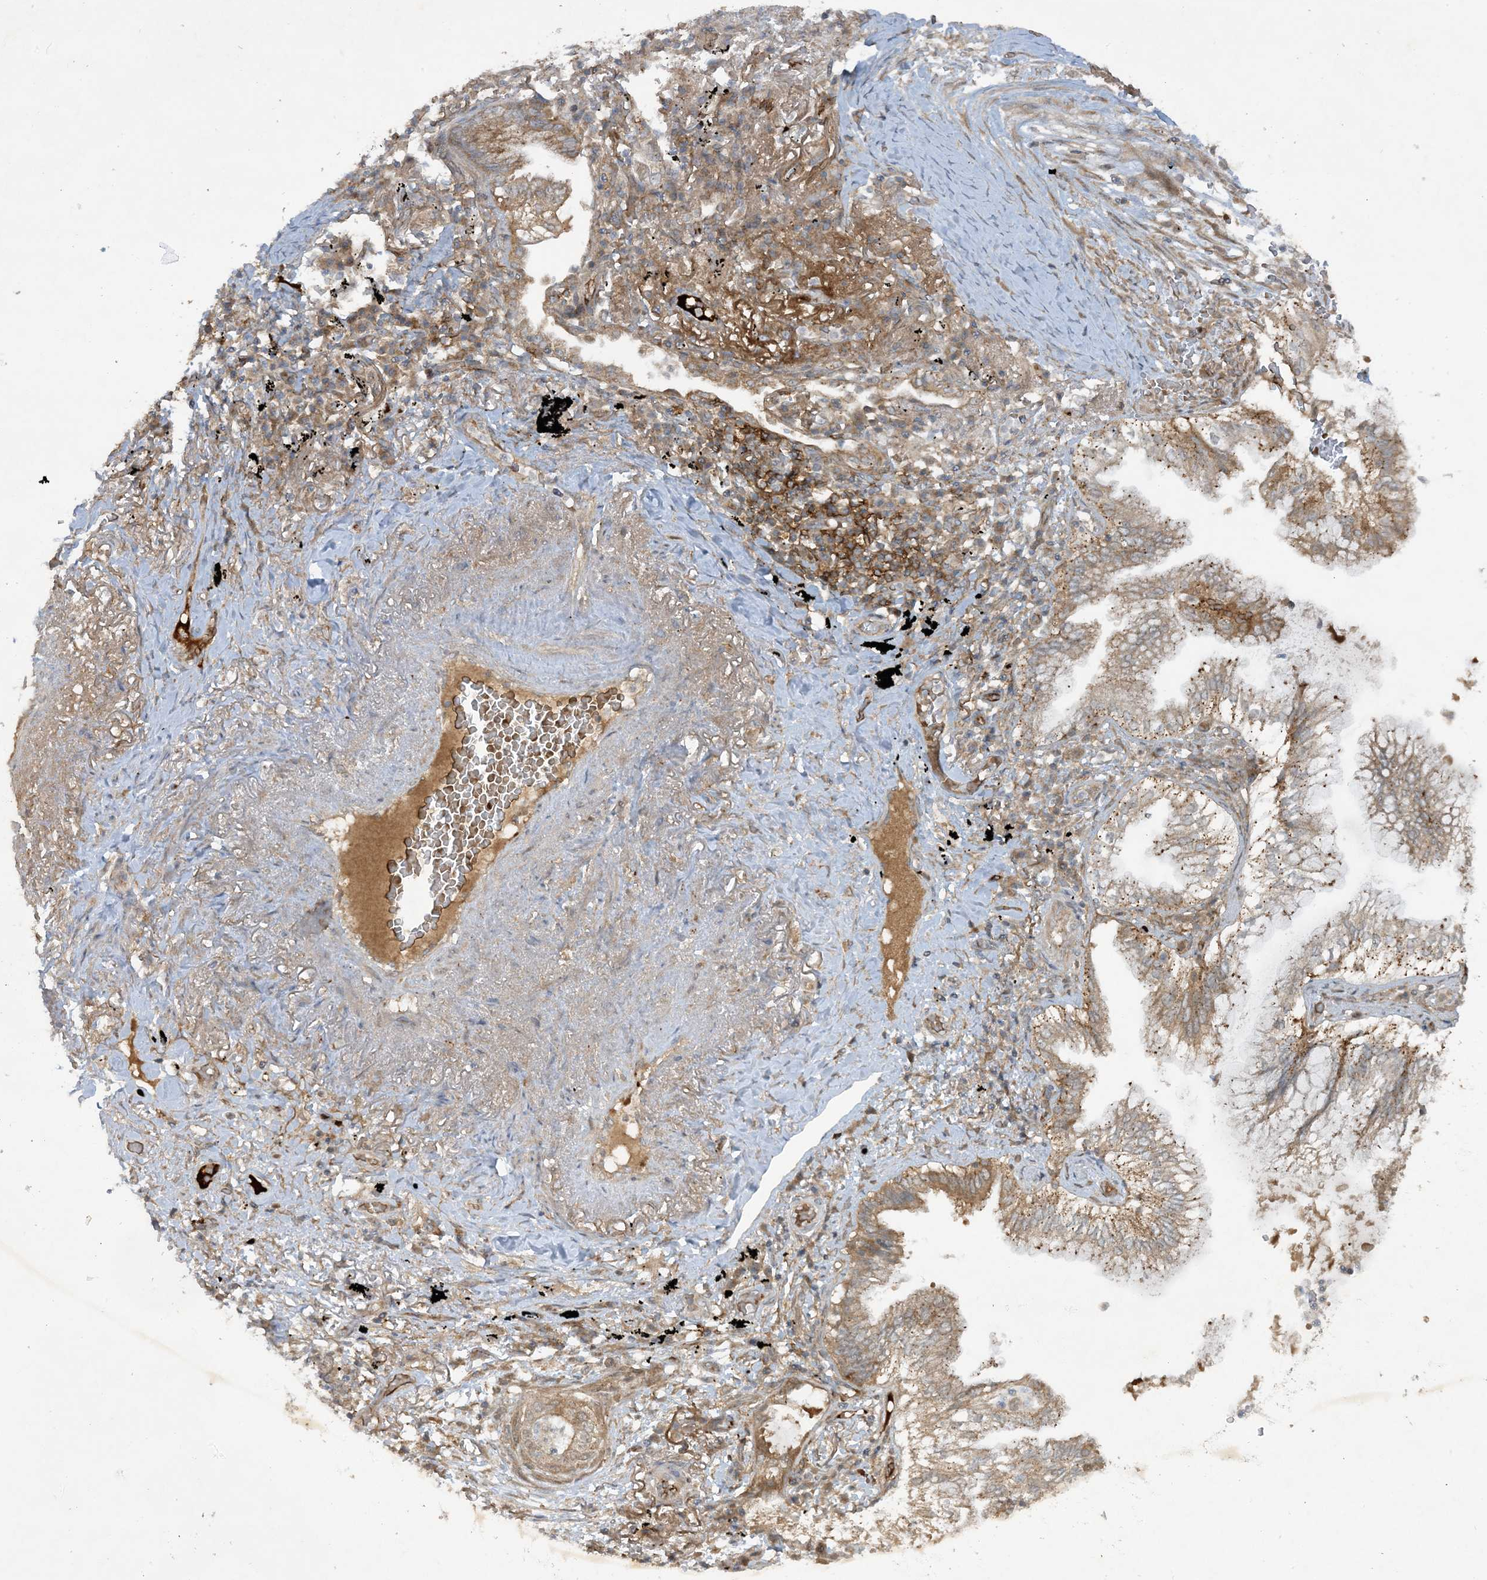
{"staining": {"intensity": "weak", "quantity": "25%-75%", "location": "cytoplasmic/membranous"}, "tissue": "lung cancer", "cell_type": "Tumor cells", "image_type": "cancer", "snomed": [{"axis": "morphology", "description": "Adenocarcinoma, NOS"}, {"axis": "topography", "description": "Lung"}], "caption": "There is low levels of weak cytoplasmic/membranous positivity in tumor cells of lung cancer (adenocarcinoma), as demonstrated by immunohistochemical staining (brown color).", "gene": "STAM2", "patient": {"sex": "female", "age": 70}}